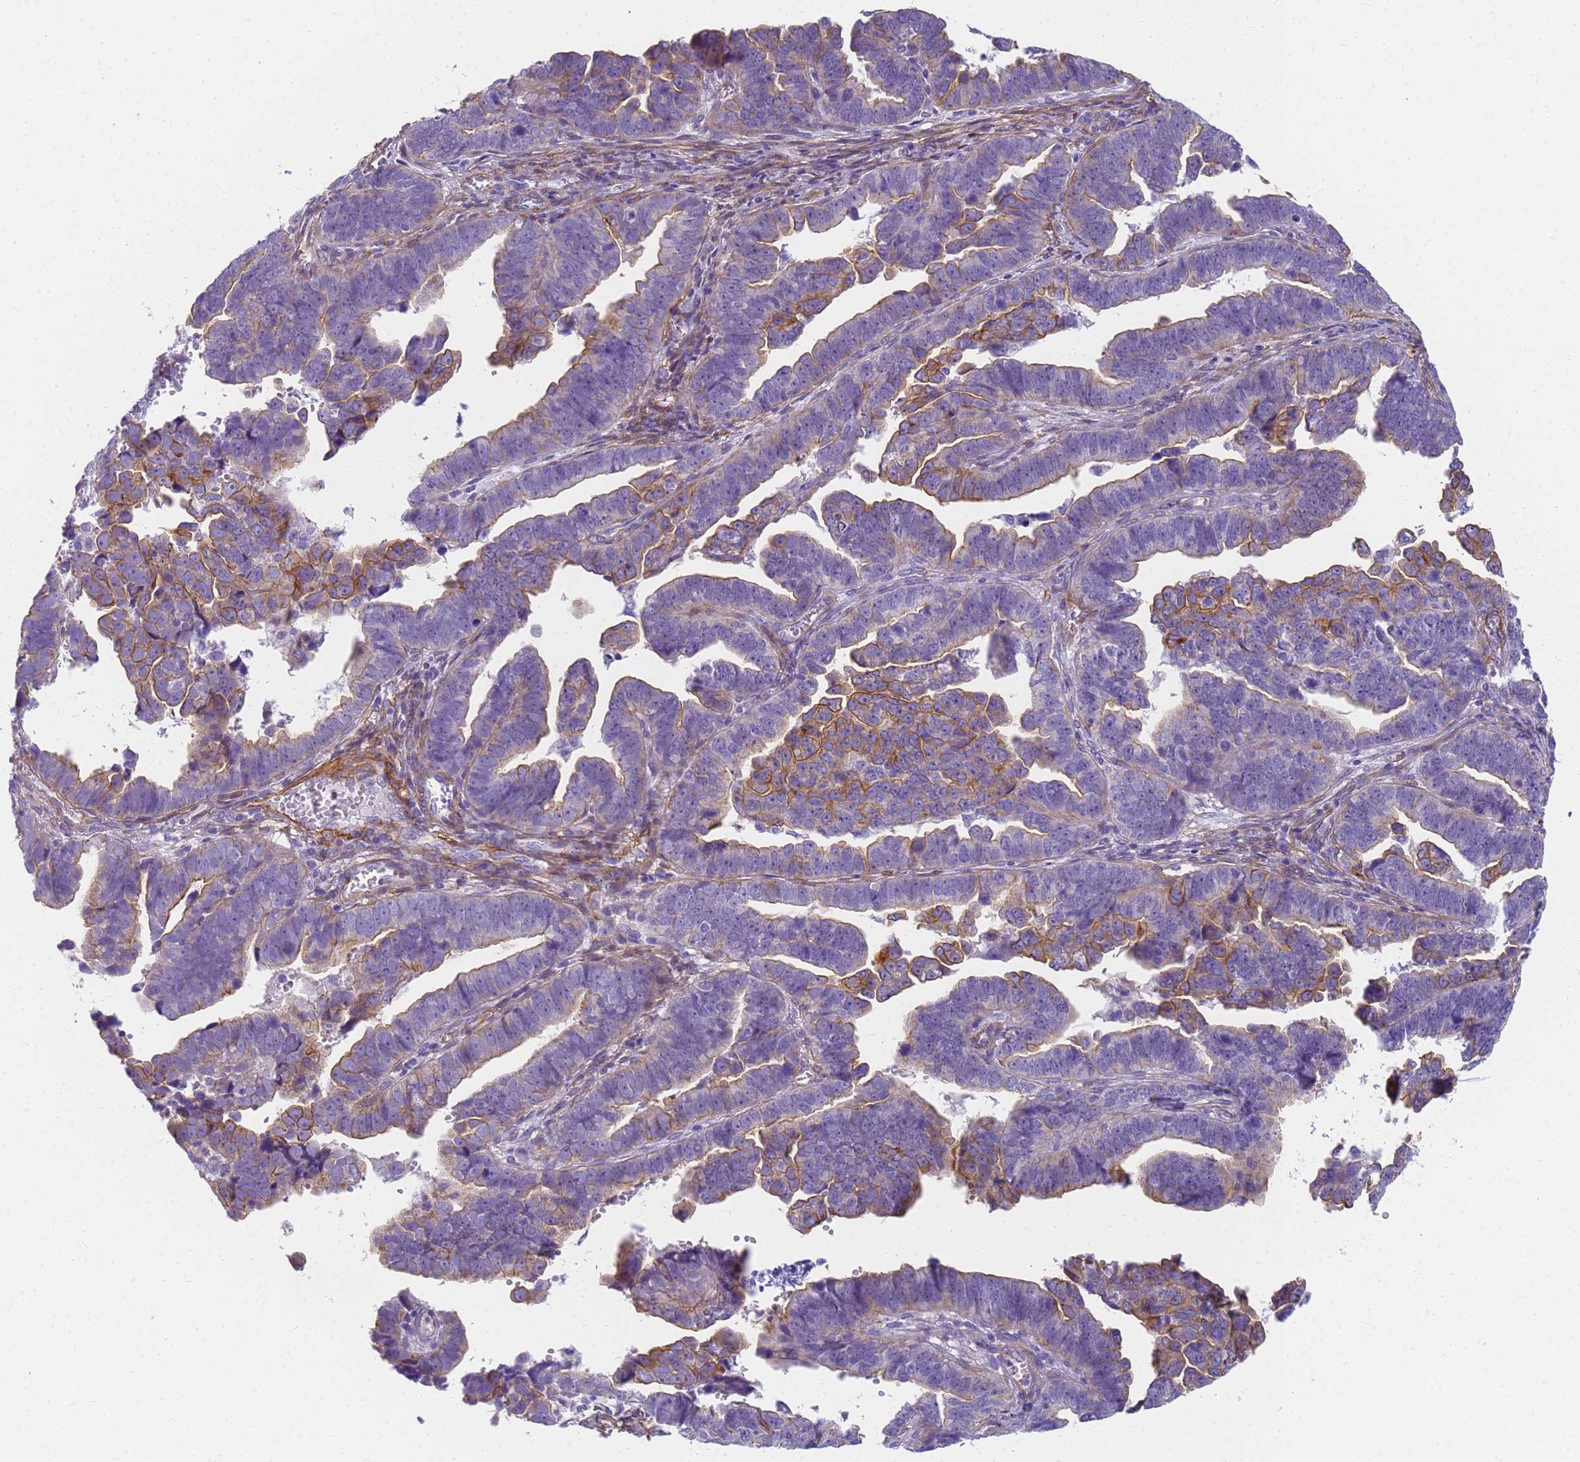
{"staining": {"intensity": "moderate", "quantity": "25%-75%", "location": "cytoplasmic/membranous"}, "tissue": "endometrial cancer", "cell_type": "Tumor cells", "image_type": "cancer", "snomed": [{"axis": "morphology", "description": "Adenocarcinoma, NOS"}, {"axis": "topography", "description": "Endometrium"}], "caption": "Protein expression analysis of endometrial cancer shows moderate cytoplasmic/membranous positivity in about 25%-75% of tumor cells. (DAB IHC, brown staining for protein, blue staining for nuclei).", "gene": "MVB12A", "patient": {"sex": "female", "age": 75}}